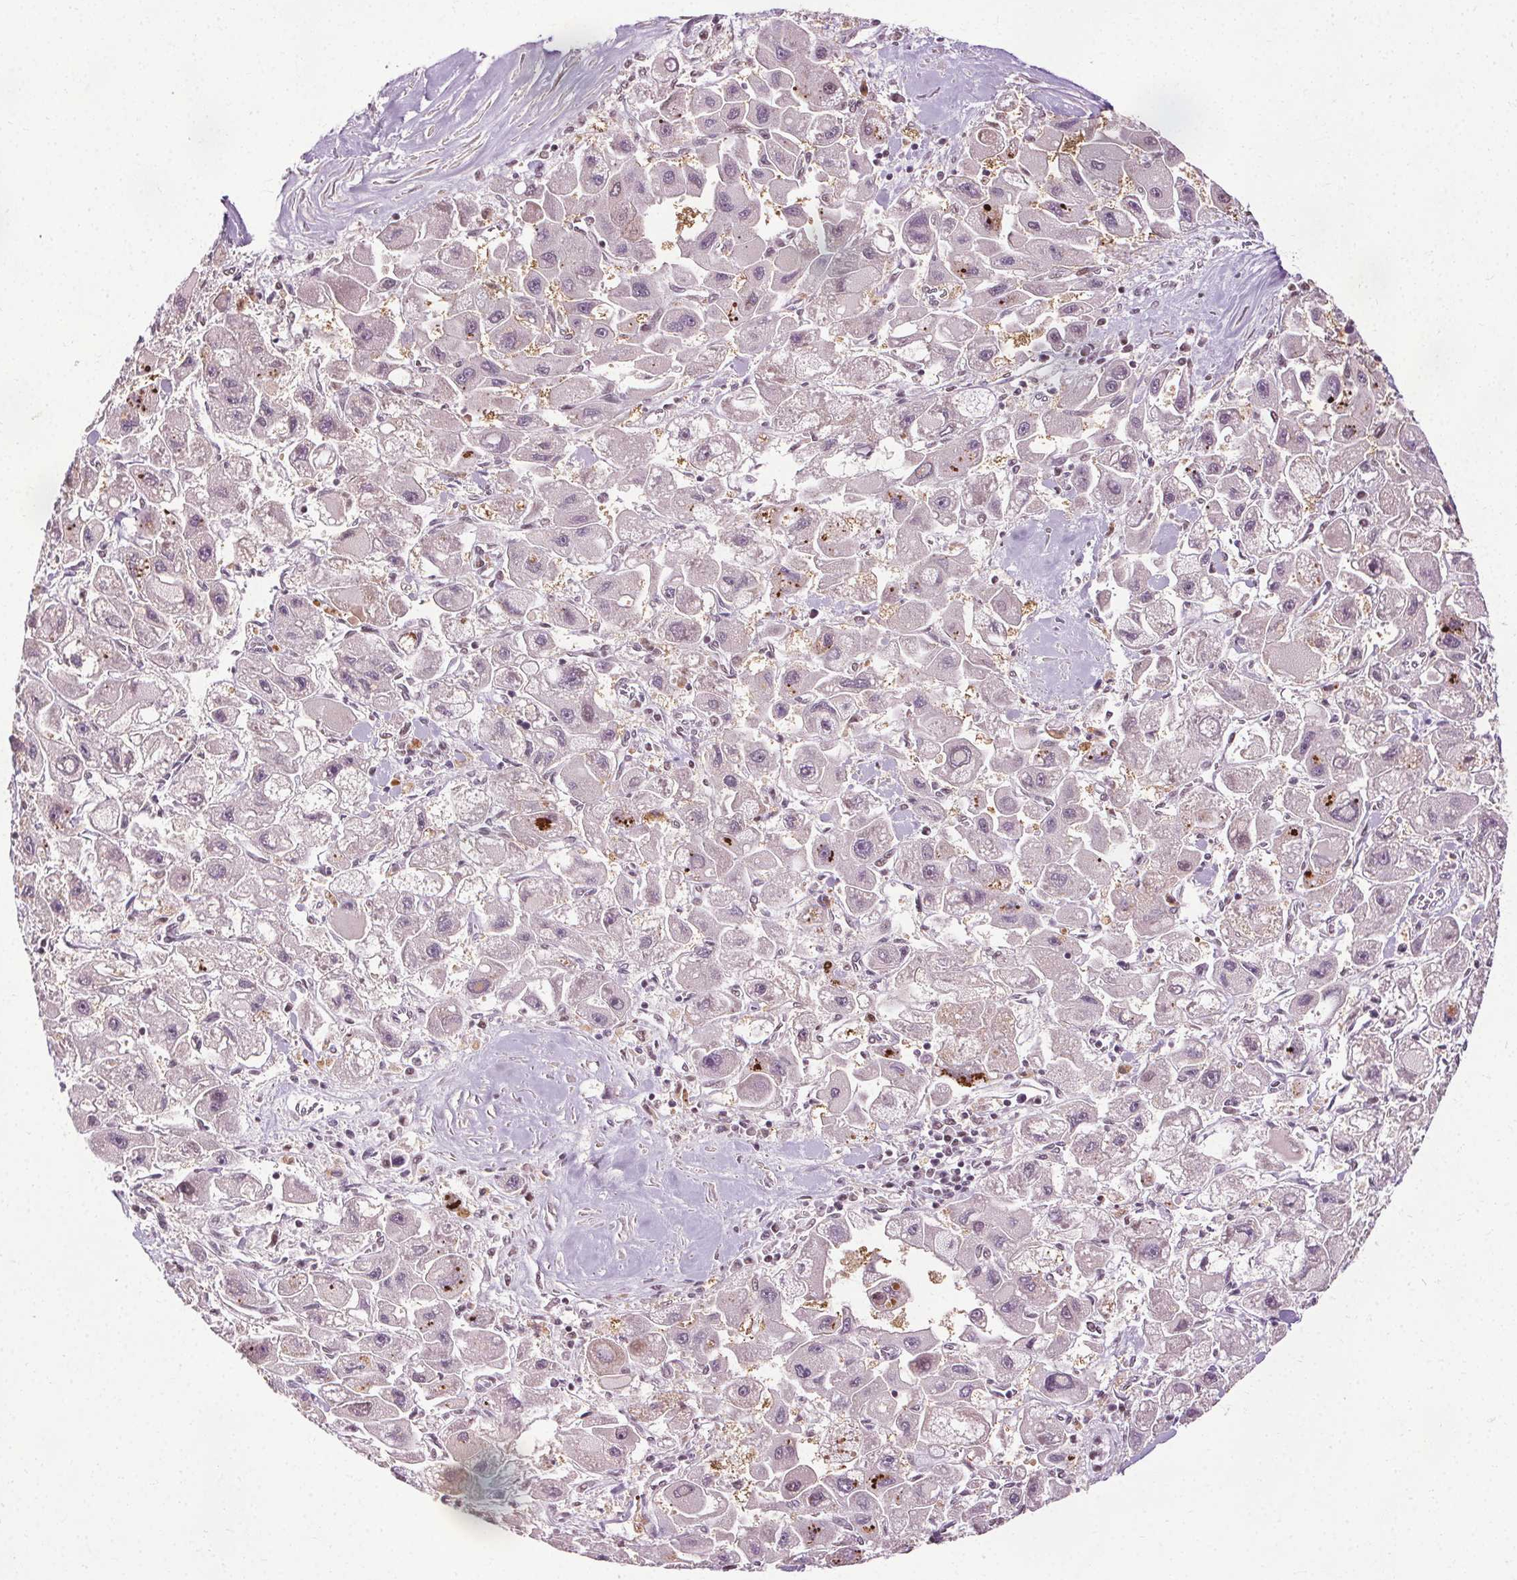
{"staining": {"intensity": "weak", "quantity": "<25%", "location": "nuclear"}, "tissue": "liver cancer", "cell_type": "Tumor cells", "image_type": "cancer", "snomed": [{"axis": "morphology", "description": "Carcinoma, Hepatocellular, NOS"}, {"axis": "topography", "description": "Liver"}], "caption": "The IHC micrograph has no significant expression in tumor cells of liver cancer tissue. The staining was performed using DAB (3,3'-diaminobenzidine) to visualize the protein expression in brown, while the nuclei were stained in blue with hematoxylin (Magnification: 20x).", "gene": "MED6", "patient": {"sex": "male", "age": 24}}